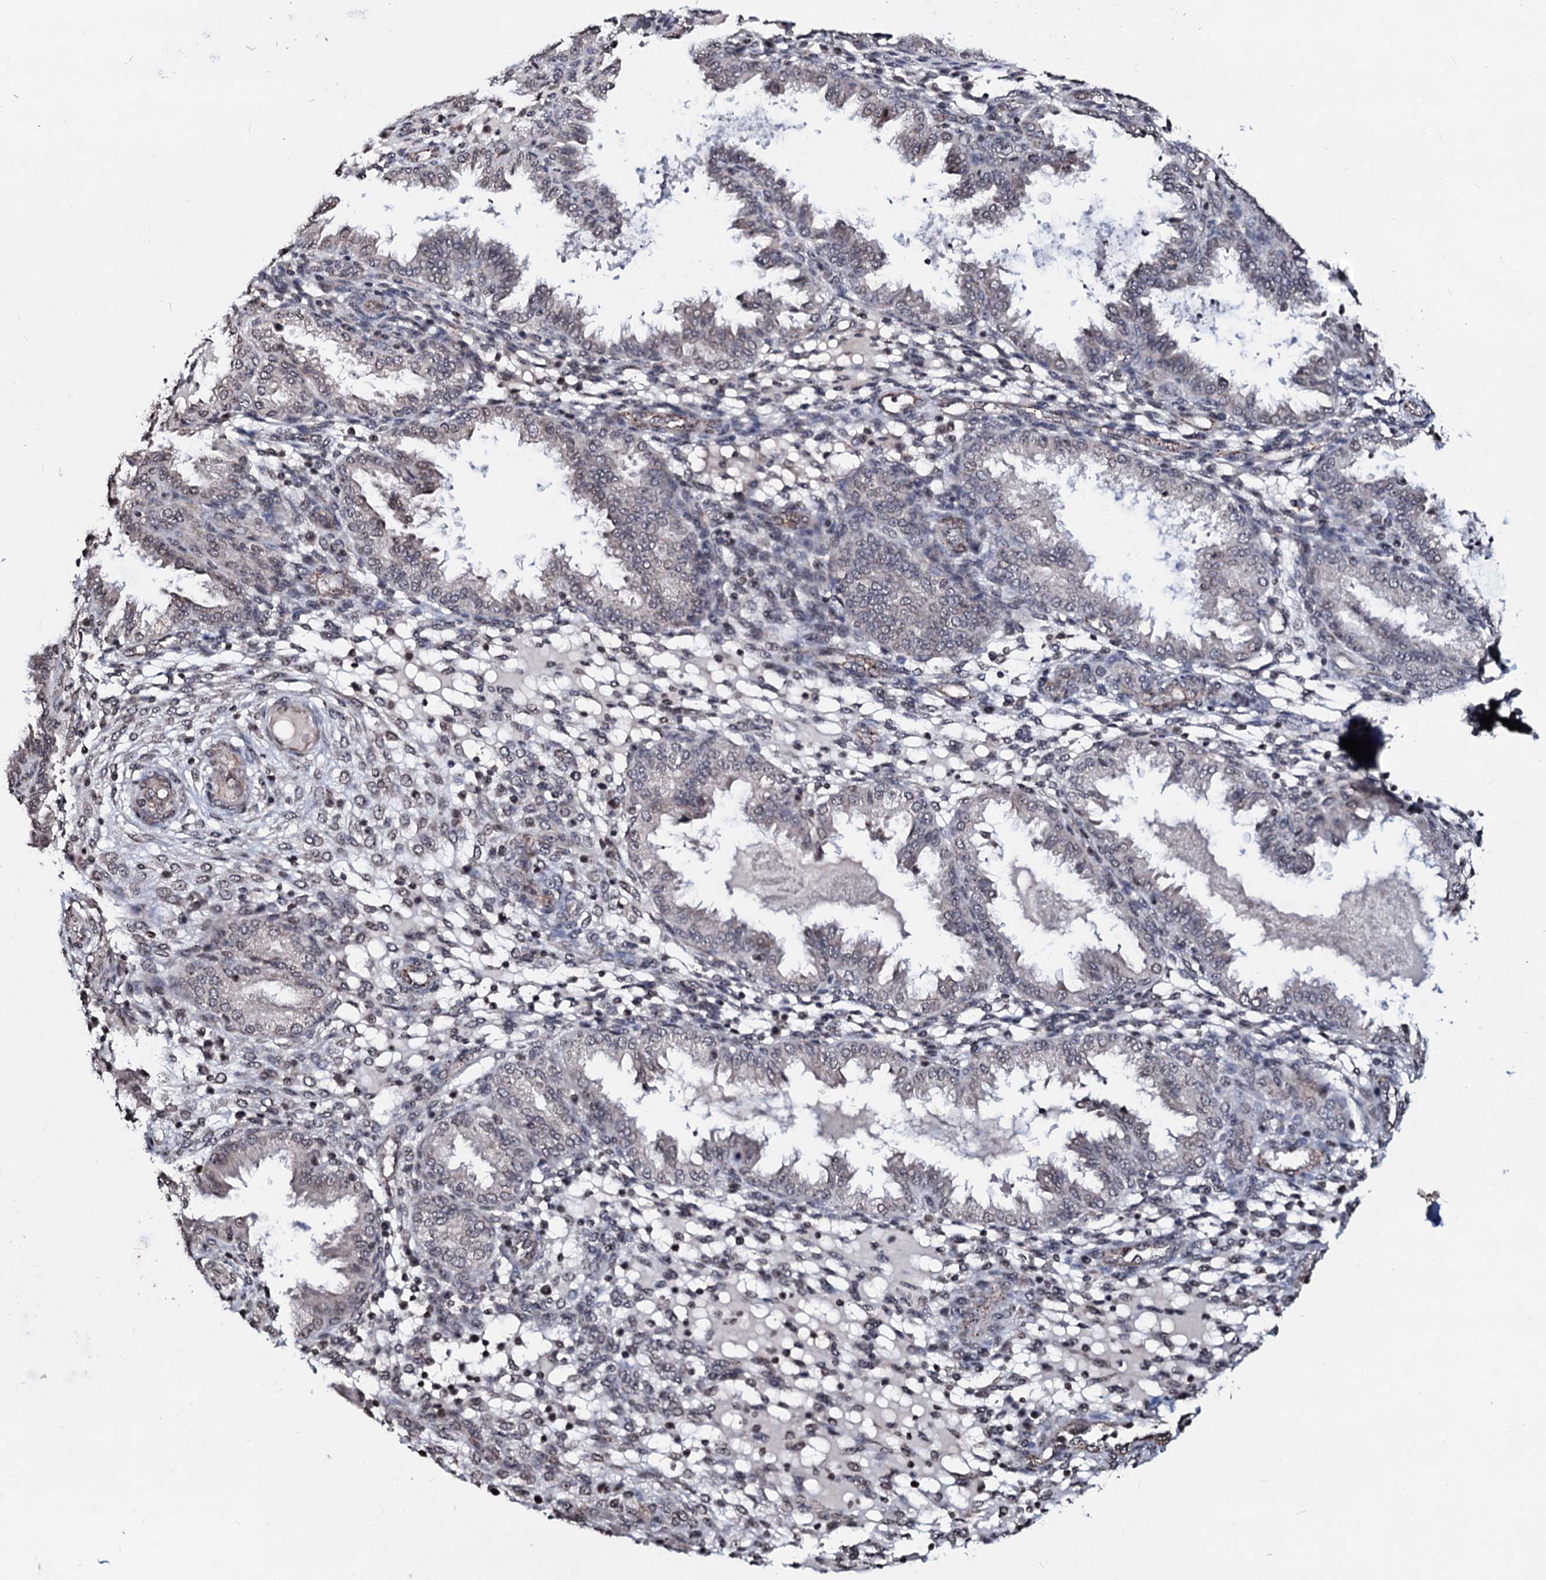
{"staining": {"intensity": "negative", "quantity": "none", "location": "none"}, "tissue": "endometrium", "cell_type": "Cells in endometrial stroma", "image_type": "normal", "snomed": [{"axis": "morphology", "description": "Normal tissue, NOS"}, {"axis": "topography", "description": "Endometrium"}], "caption": "High power microscopy micrograph of an immunohistochemistry photomicrograph of normal endometrium, revealing no significant expression in cells in endometrial stroma.", "gene": "LSM11", "patient": {"sex": "female", "age": 33}}